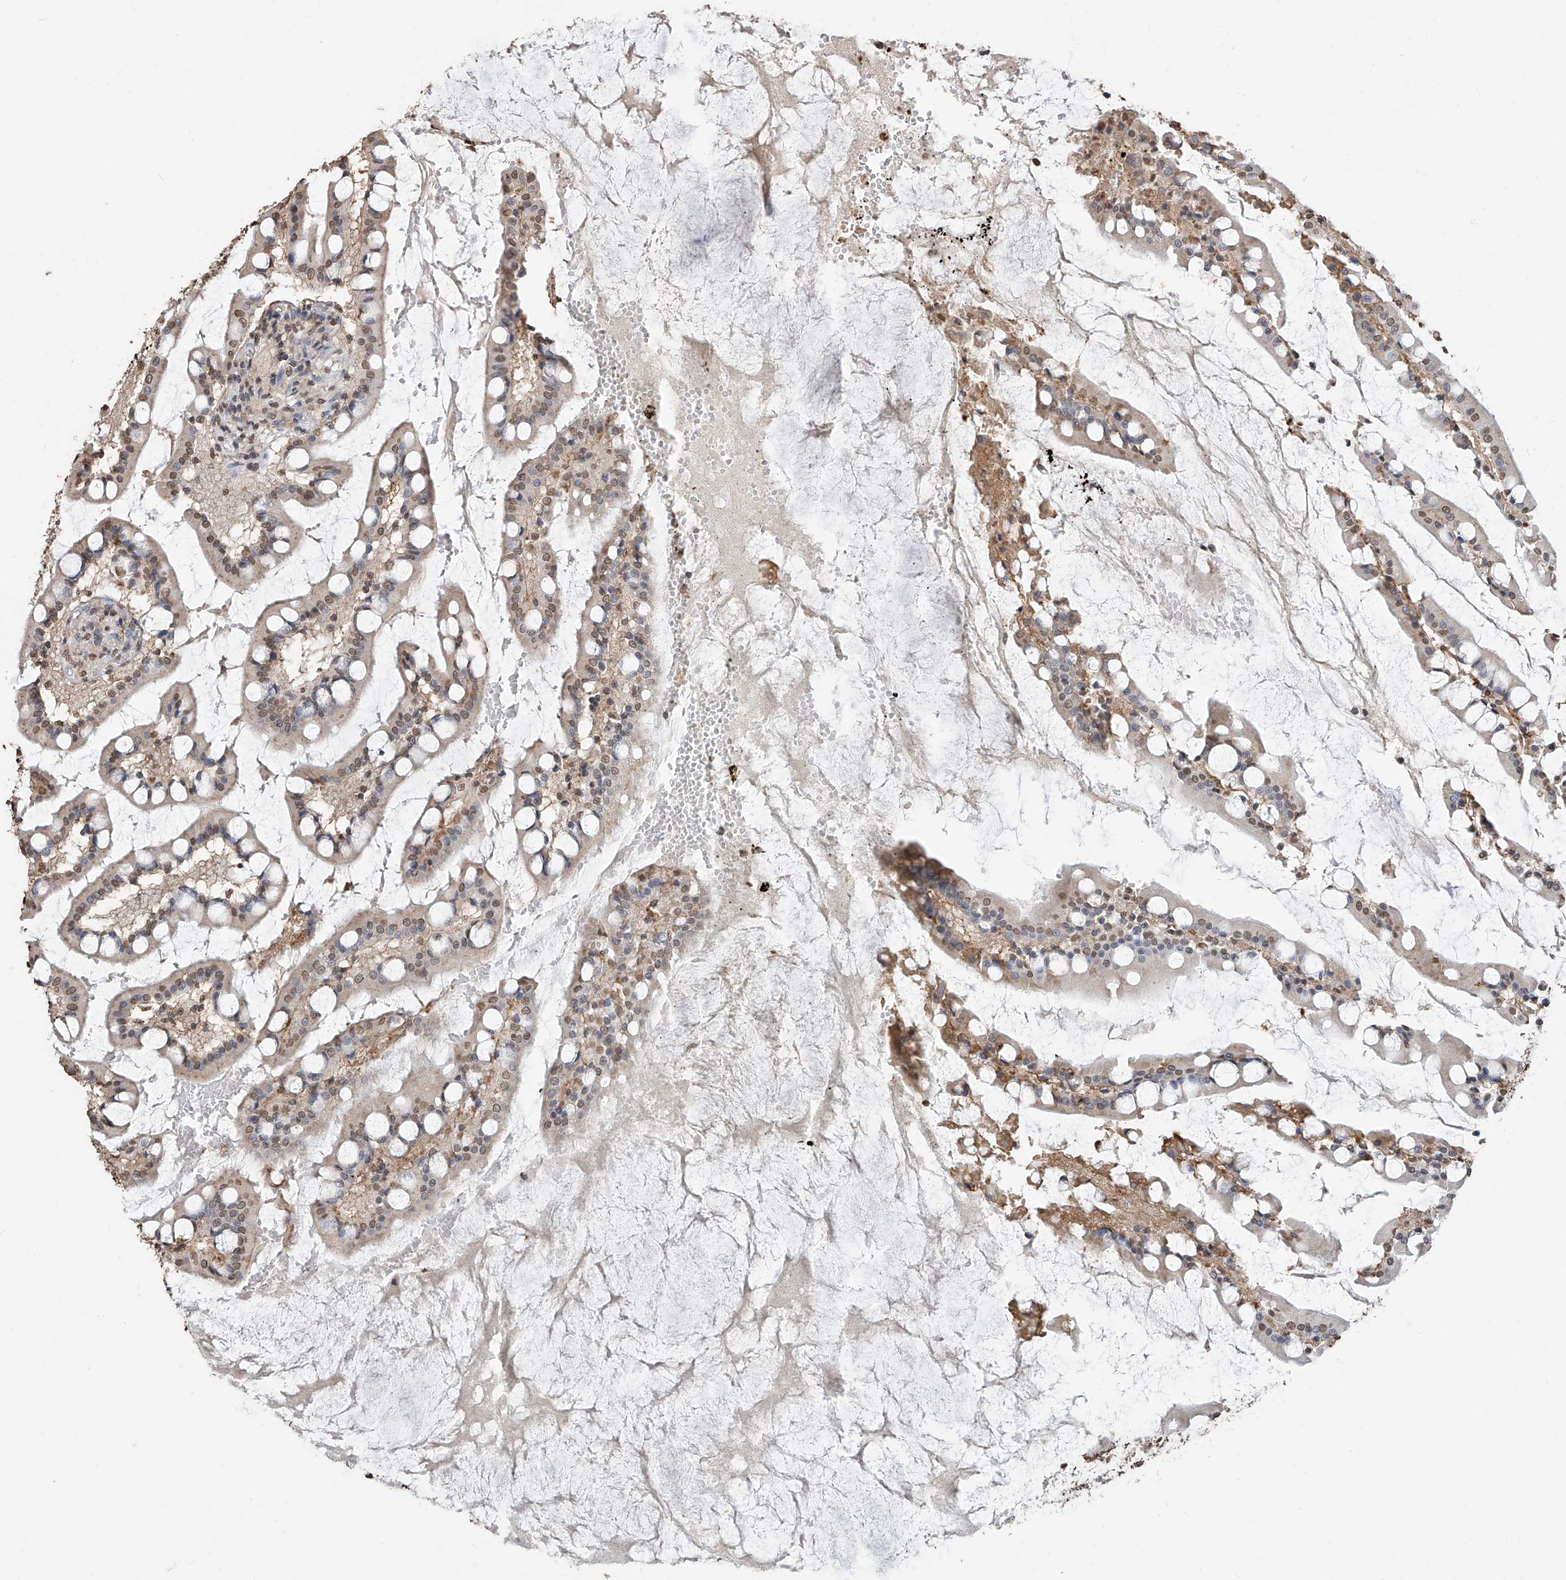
{"staining": {"intensity": "moderate", "quantity": "25%-75%", "location": "nuclear"}, "tissue": "small intestine", "cell_type": "Glandular cells", "image_type": "normal", "snomed": [{"axis": "morphology", "description": "Normal tissue, NOS"}, {"axis": "topography", "description": "Small intestine"}], "caption": "An IHC micrograph of benign tissue is shown. Protein staining in brown shows moderate nuclear positivity in small intestine within glandular cells. The staining was performed using DAB (3,3'-diaminobenzidine) to visualize the protein expression in brown, while the nuclei were stained in blue with hematoxylin (Magnification: 20x).", "gene": "RP9", "patient": {"sex": "male", "age": 52}}